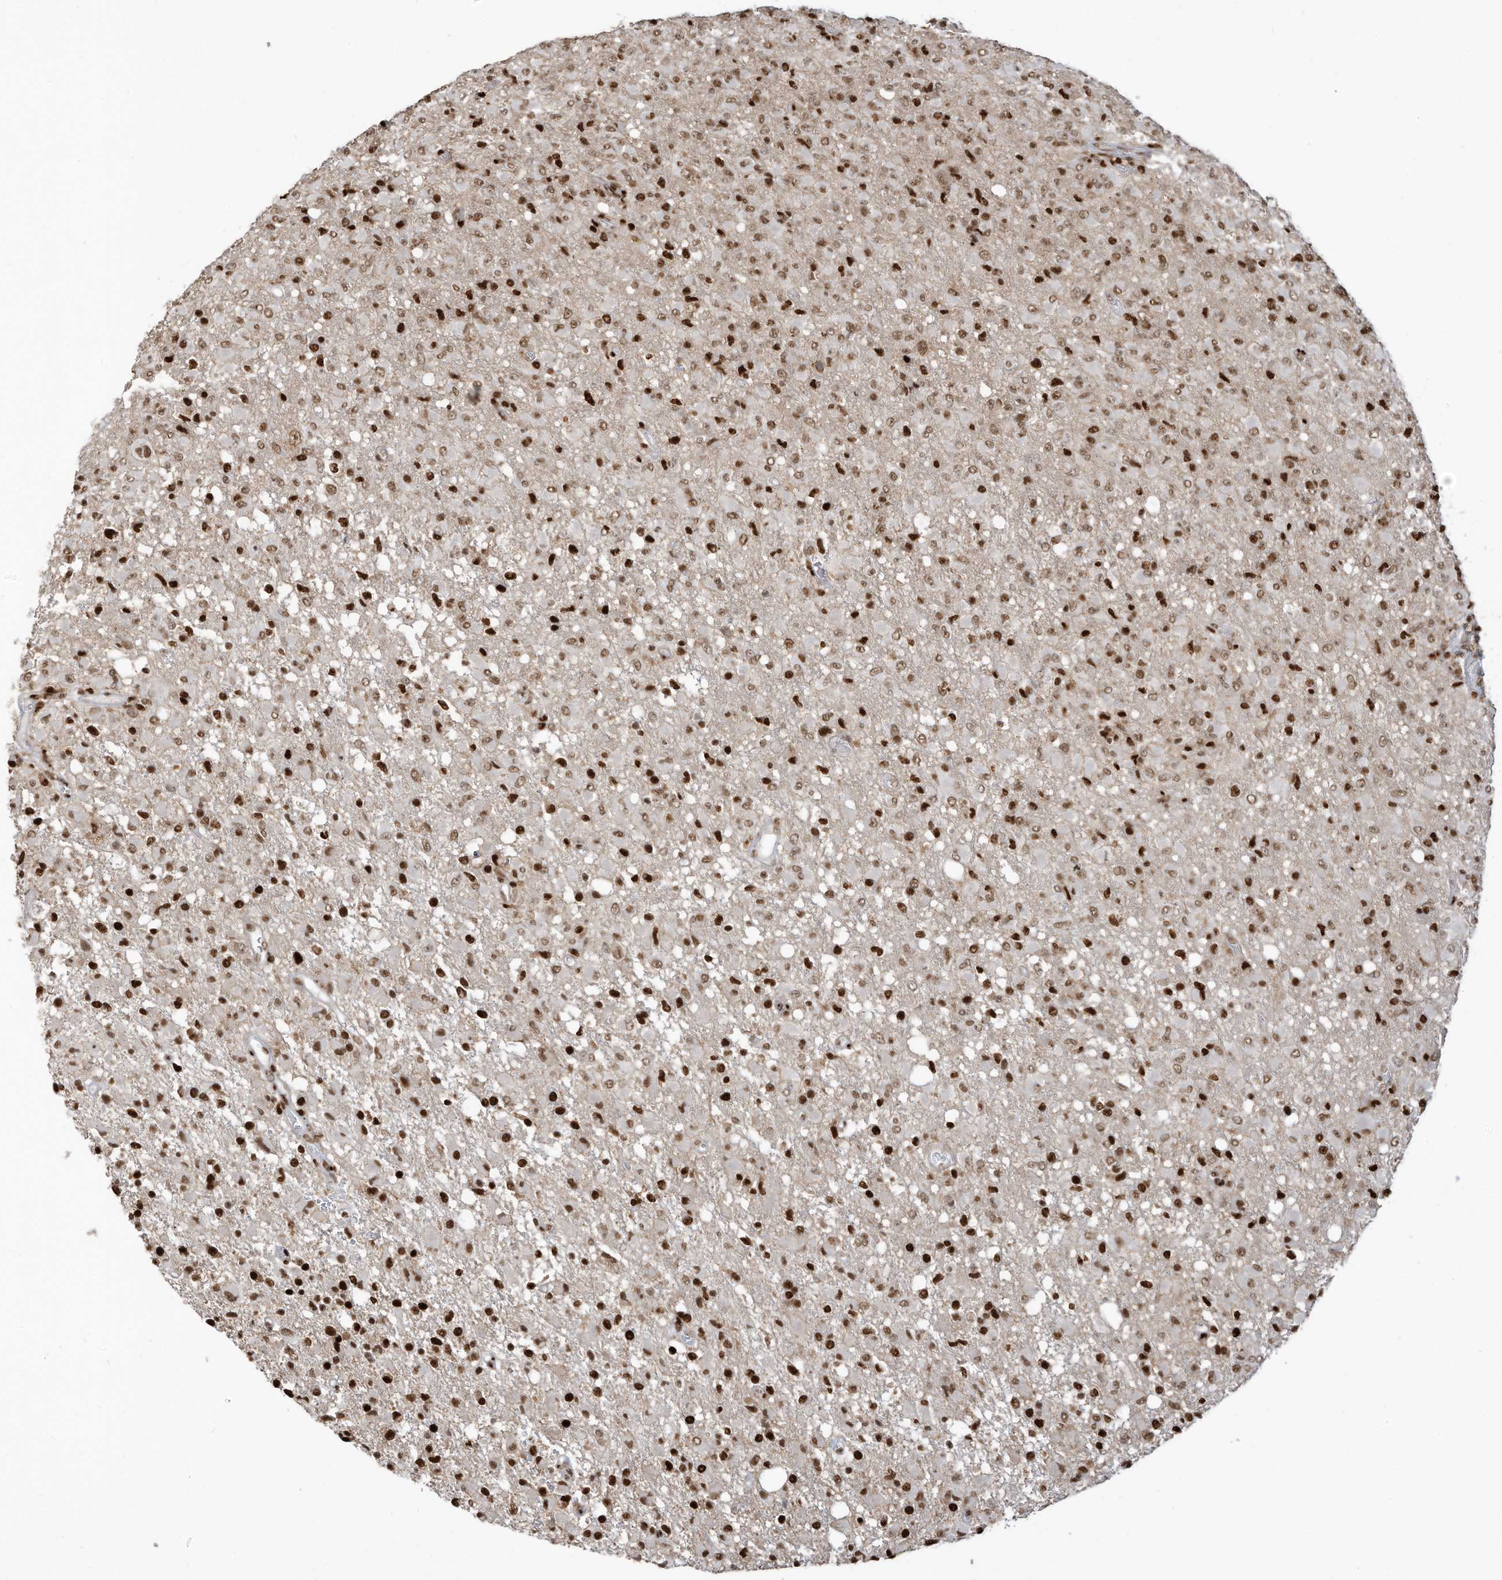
{"staining": {"intensity": "moderate", "quantity": ">75%", "location": "nuclear"}, "tissue": "glioma", "cell_type": "Tumor cells", "image_type": "cancer", "snomed": [{"axis": "morphology", "description": "Glioma, malignant, High grade"}, {"axis": "topography", "description": "Brain"}], "caption": "Immunohistochemical staining of malignant glioma (high-grade) shows moderate nuclear protein positivity in approximately >75% of tumor cells. Using DAB (3,3'-diaminobenzidine) (brown) and hematoxylin (blue) stains, captured at high magnification using brightfield microscopy.", "gene": "SAMD15", "patient": {"sex": "female", "age": 57}}